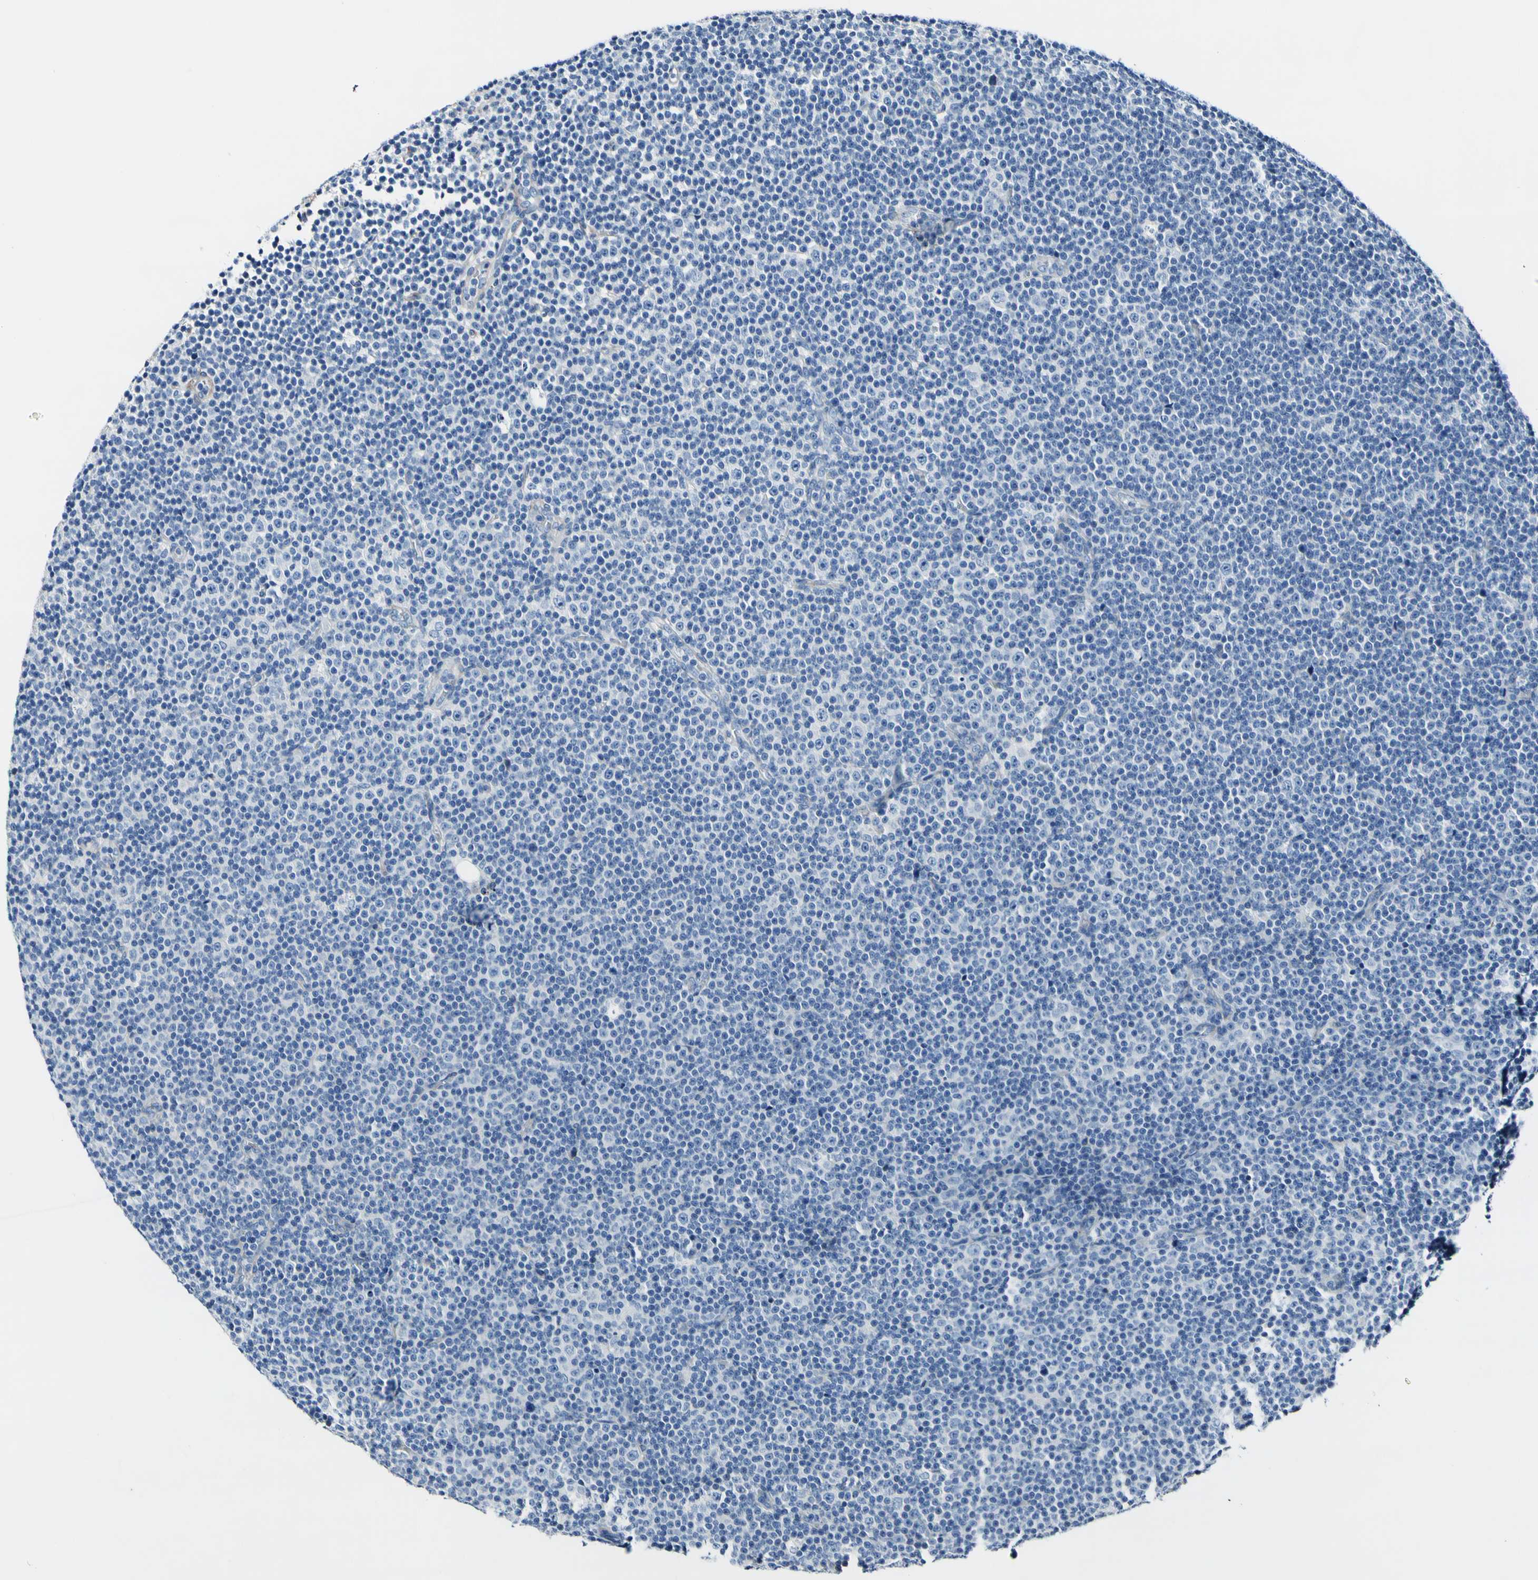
{"staining": {"intensity": "negative", "quantity": "none", "location": "none"}, "tissue": "lymphoma", "cell_type": "Tumor cells", "image_type": "cancer", "snomed": [{"axis": "morphology", "description": "Malignant lymphoma, non-Hodgkin's type, Low grade"}, {"axis": "topography", "description": "Lymph node"}], "caption": "The photomicrograph reveals no significant expression in tumor cells of malignant lymphoma, non-Hodgkin's type (low-grade).", "gene": "COL6A3", "patient": {"sex": "female", "age": 67}}